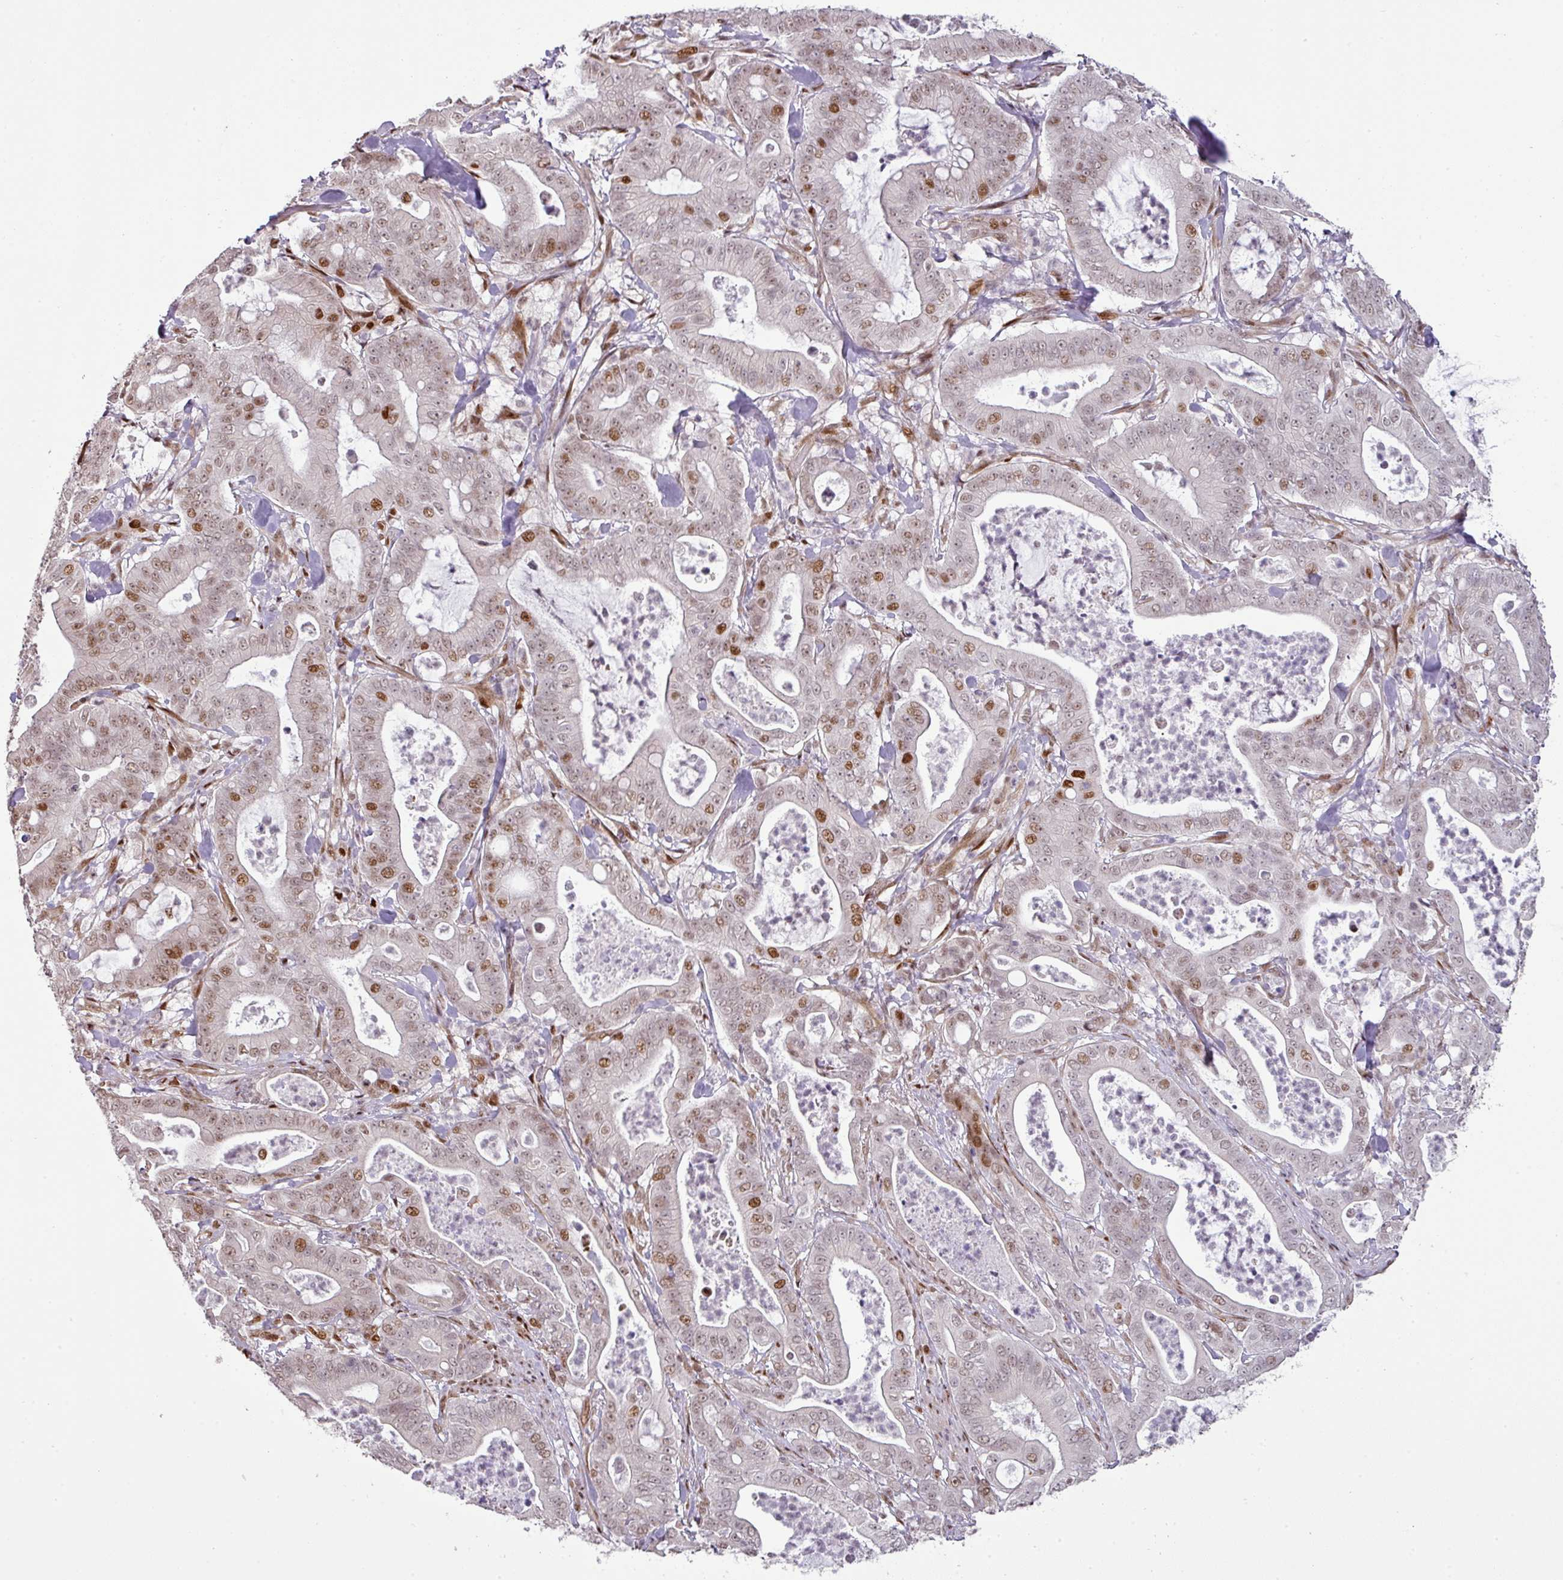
{"staining": {"intensity": "moderate", "quantity": "25%-75%", "location": "nuclear"}, "tissue": "pancreatic cancer", "cell_type": "Tumor cells", "image_type": "cancer", "snomed": [{"axis": "morphology", "description": "Adenocarcinoma, NOS"}, {"axis": "topography", "description": "Pancreas"}], "caption": "Immunohistochemical staining of adenocarcinoma (pancreatic) exhibits medium levels of moderate nuclear expression in approximately 25%-75% of tumor cells. The staining was performed using DAB to visualize the protein expression in brown, while the nuclei were stained in blue with hematoxylin (Magnification: 20x).", "gene": "MYSM1", "patient": {"sex": "male", "age": 71}}